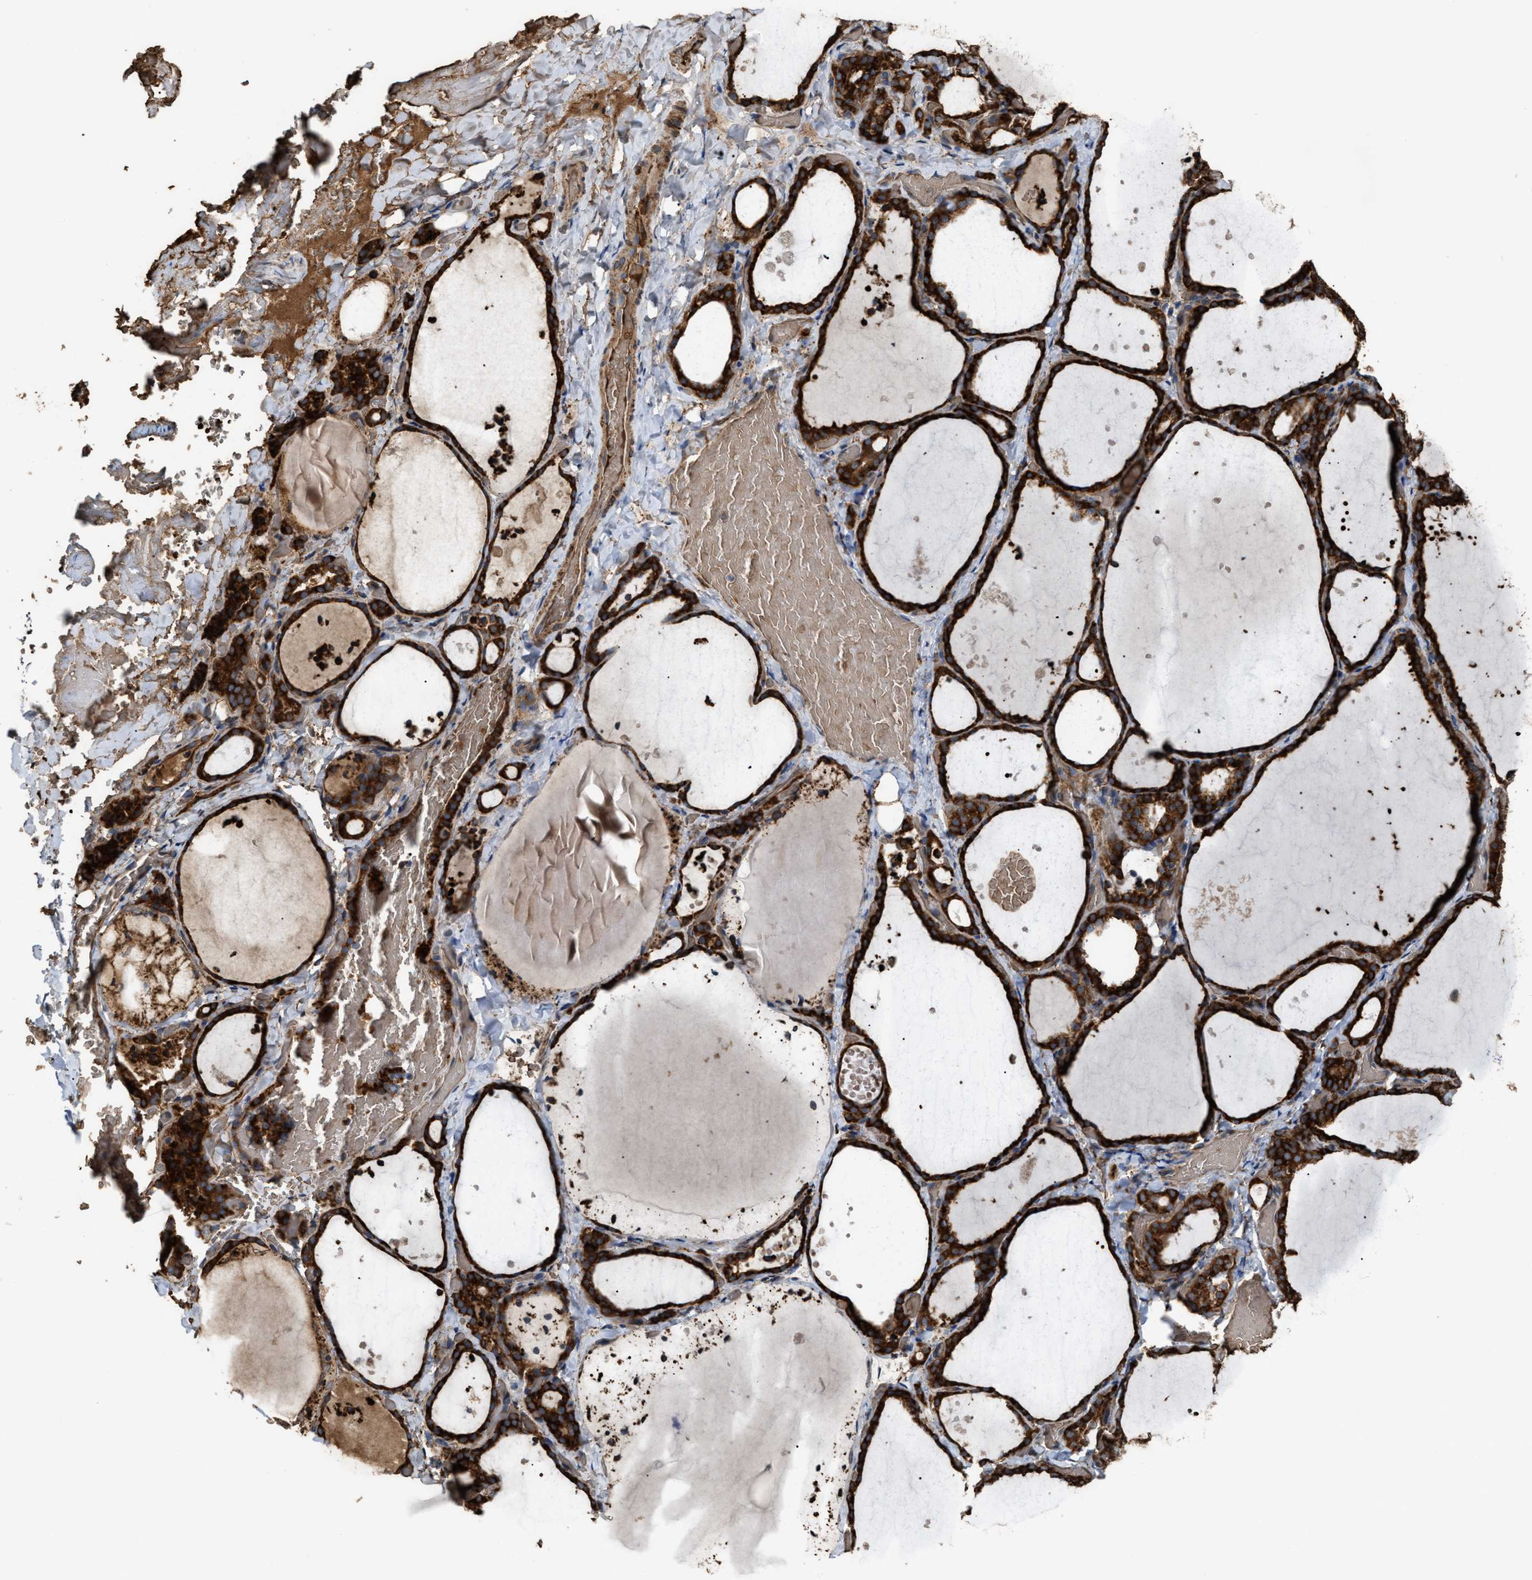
{"staining": {"intensity": "strong", "quantity": ">75%", "location": "cytoplasmic/membranous"}, "tissue": "thyroid gland", "cell_type": "Glandular cells", "image_type": "normal", "snomed": [{"axis": "morphology", "description": "Normal tissue, NOS"}, {"axis": "topography", "description": "Thyroid gland"}], "caption": "A brown stain shows strong cytoplasmic/membranous expression of a protein in glandular cells of benign human thyroid gland. (DAB (3,3'-diaminobenzidine) IHC with brightfield microscopy, high magnification).", "gene": "SELENOM", "patient": {"sex": "female", "age": 44}}